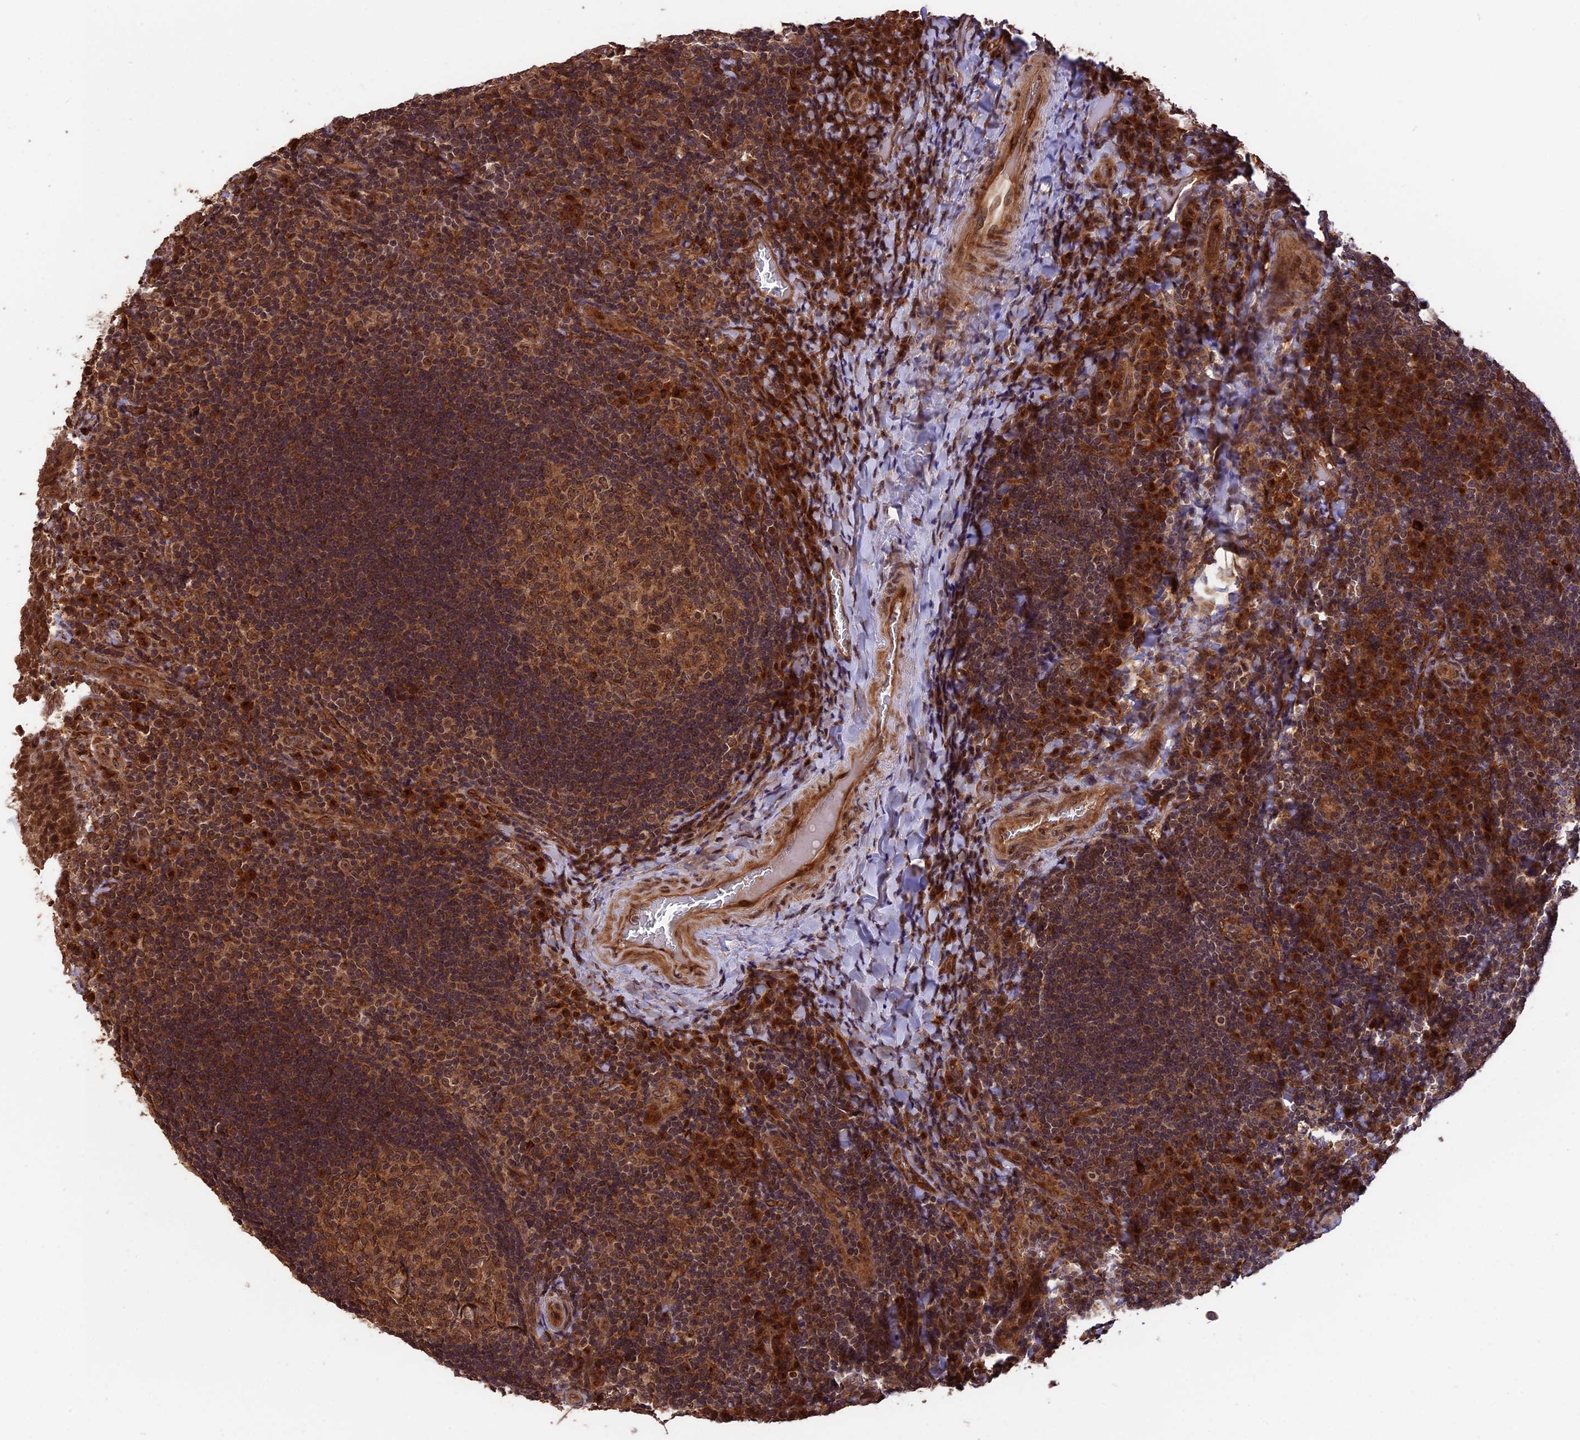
{"staining": {"intensity": "strong", "quantity": ">75%", "location": "cytoplasmic/membranous"}, "tissue": "tonsil", "cell_type": "Germinal center cells", "image_type": "normal", "snomed": [{"axis": "morphology", "description": "Normal tissue, NOS"}, {"axis": "topography", "description": "Tonsil"}], "caption": "The image shows a brown stain indicating the presence of a protein in the cytoplasmic/membranous of germinal center cells in tonsil. The protein of interest is stained brown, and the nuclei are stained in blue (DAB IHC with brightfield microscopy, high magnification).", "gene": "ESCO1", "patient": {"sex": "male", "age": 17}}